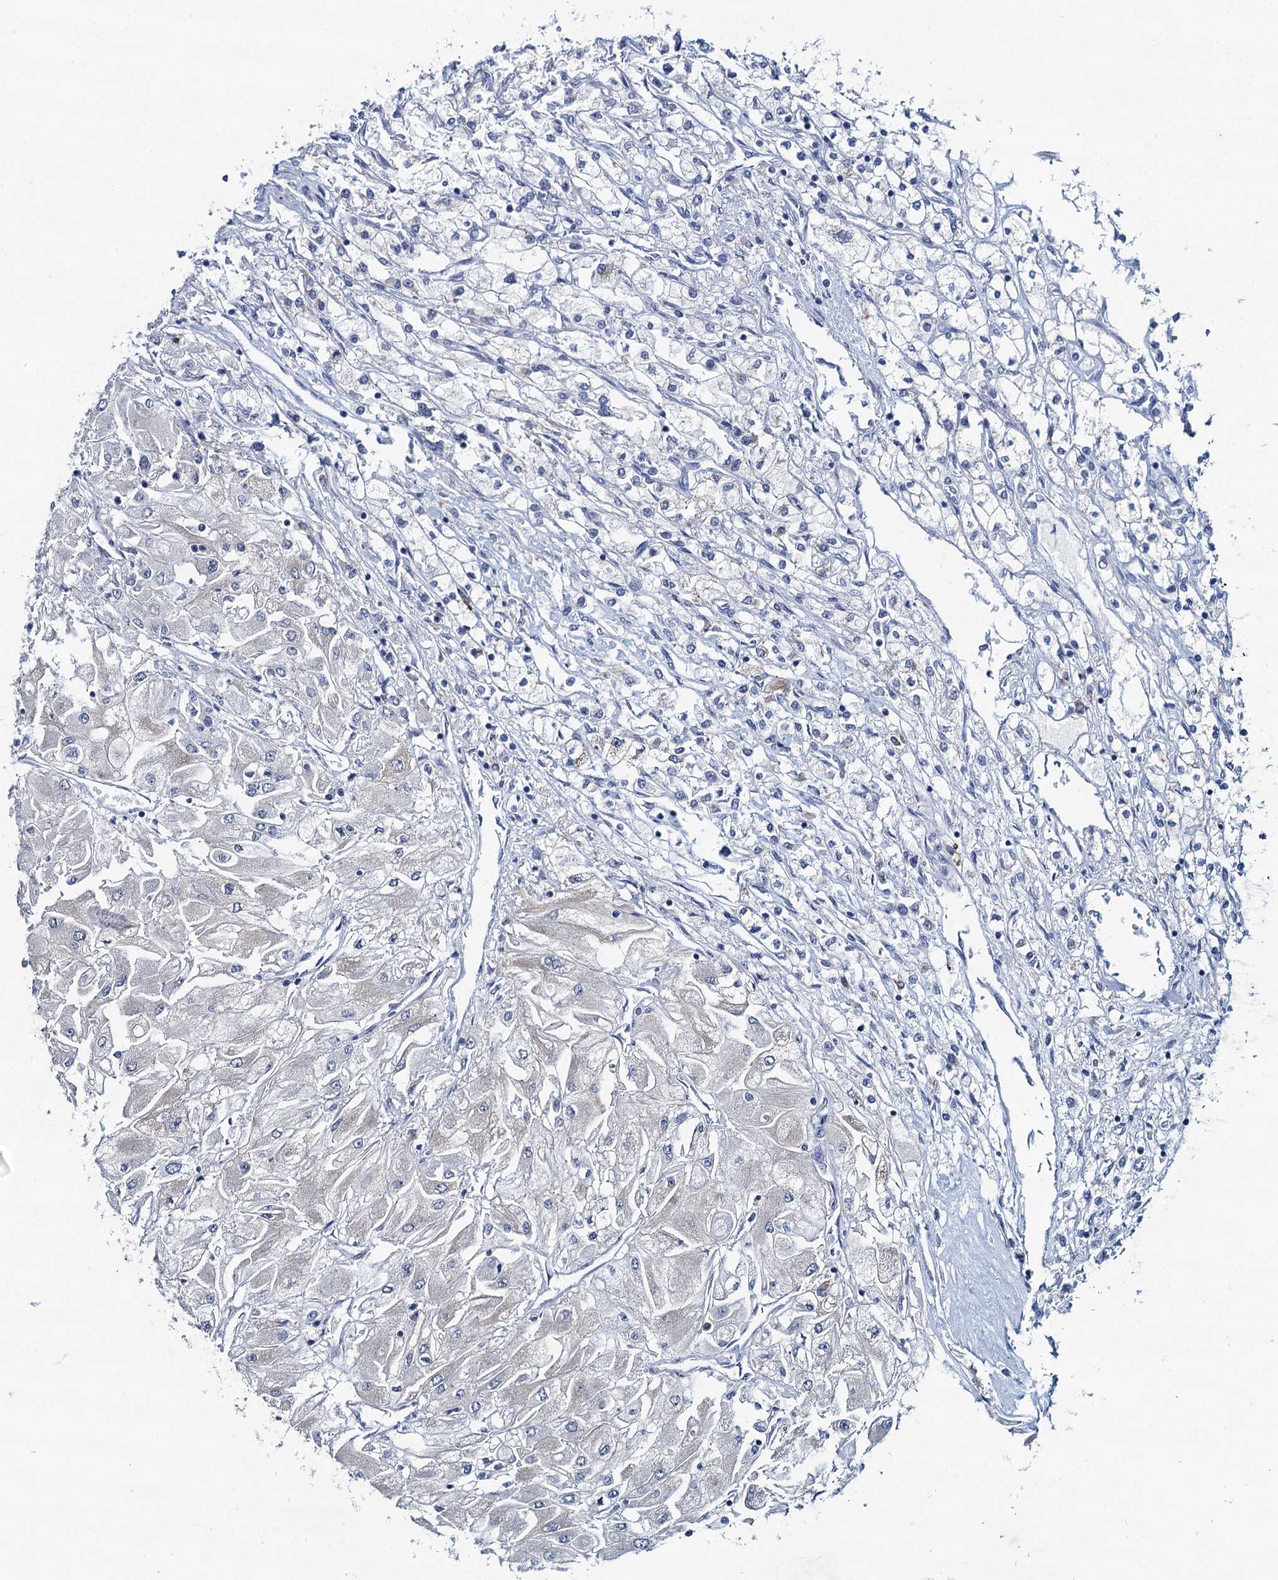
{"staining": {"intensity": "negative", "quantity": "none", "location": "none"}, "tissue": "renal cancer", "cell_type": "Tumor cells", "image_type": "cancer", "snomed": [{"axis": "morphology", "description": "Adenocarcinoma, NOS"}, {"axis": "topography", "description": "Kidney"}], "caption": "This is an immunohistochemistry micrograph of human renal cancer. There is no expression in tumor cells.", "gene": "HAPSTR1", "patient": {"sex": "male", "age": 80}}